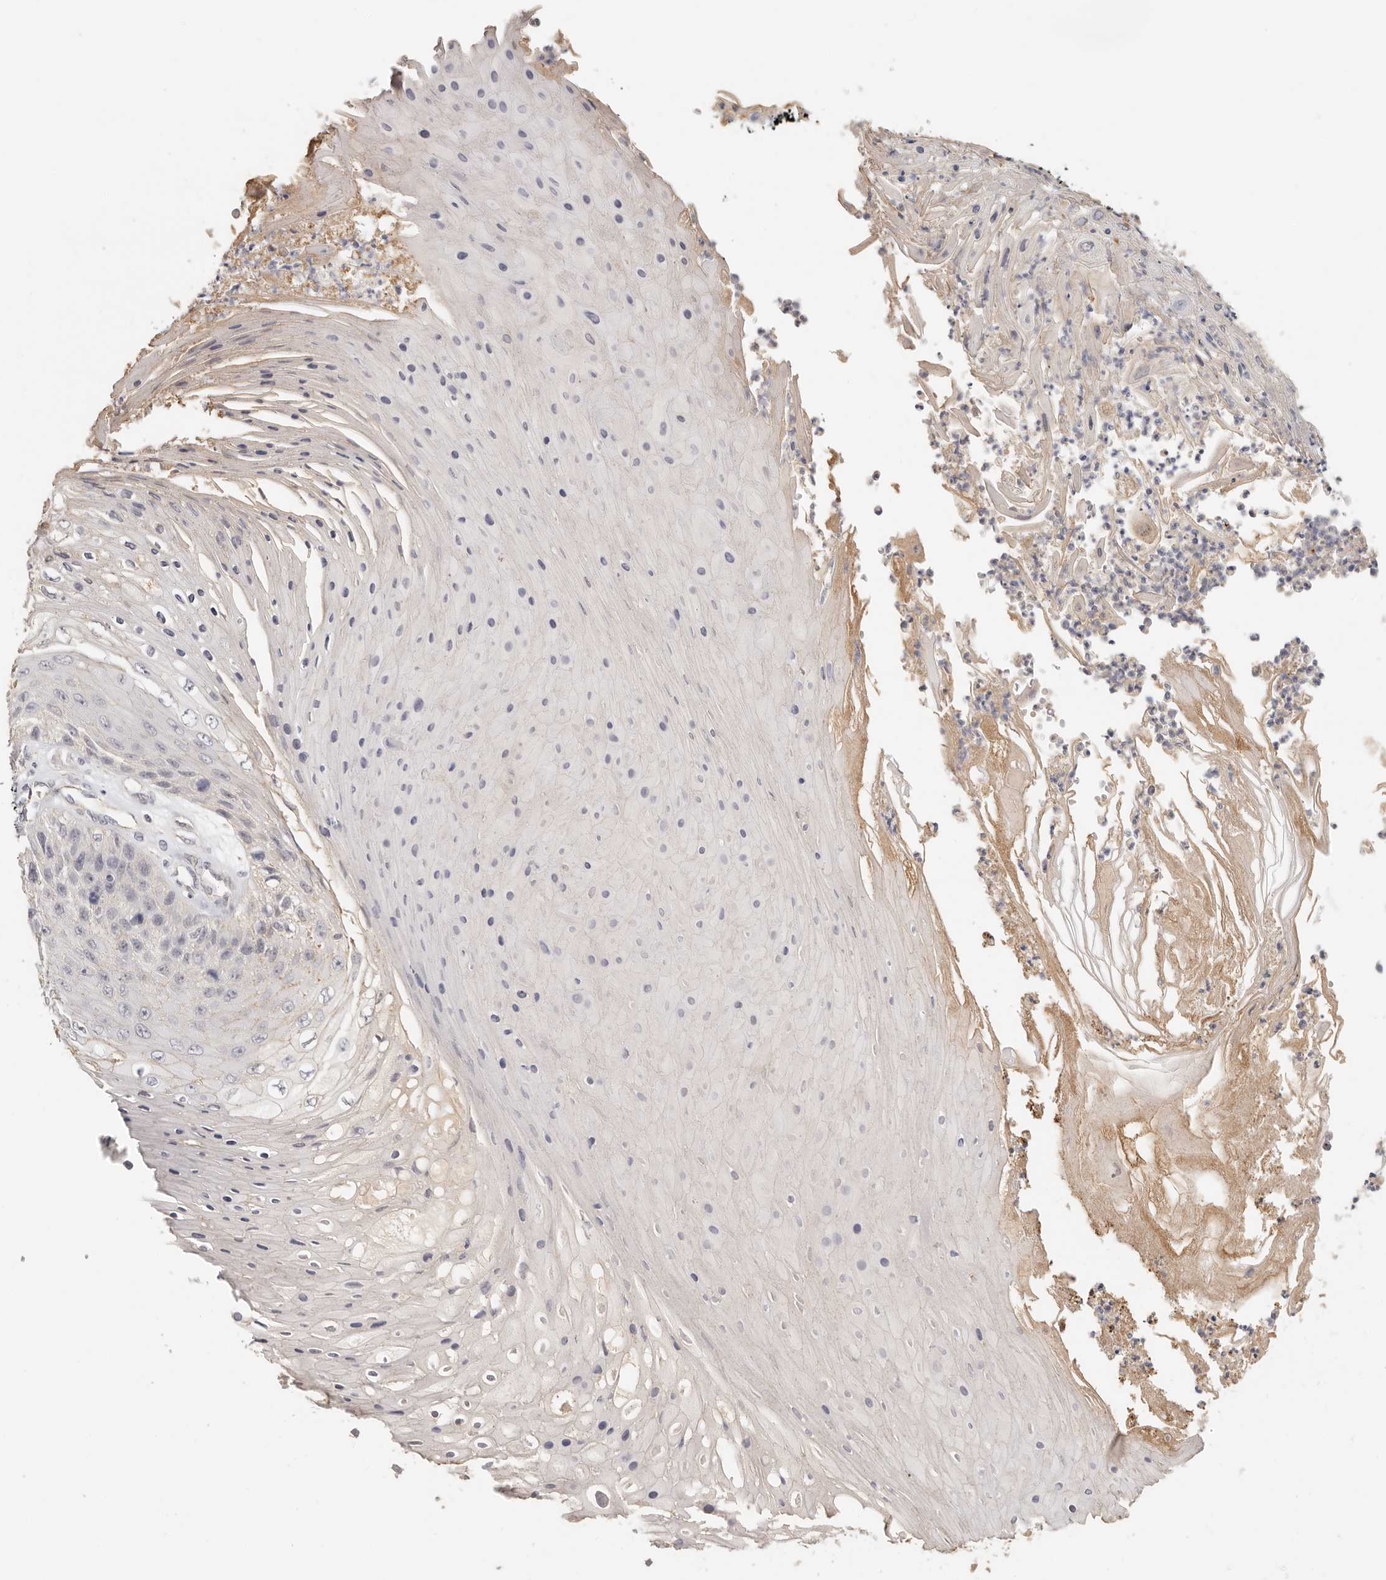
{"staining": {"intensity": "negative", "quantity": "none", "location": "none"}, "tissue": "skin cancer", "cell_type": "Tumor cells", "image_type": "cancer", "snomed": [{"axis": "morphology", "description": "Squamous cell carcinoma, NOS"}, {"axis": "topography", "description": "Skin"}], "caption": "Immunohistochemistry (IHC) photomicrograph of skin cancer stained for a protein (brown), which exhibits no expression in tumor cells. (DAB IHC, high magnification).", "gene": "ANXA9", "patient": {"sex": "female", "age": 88}}